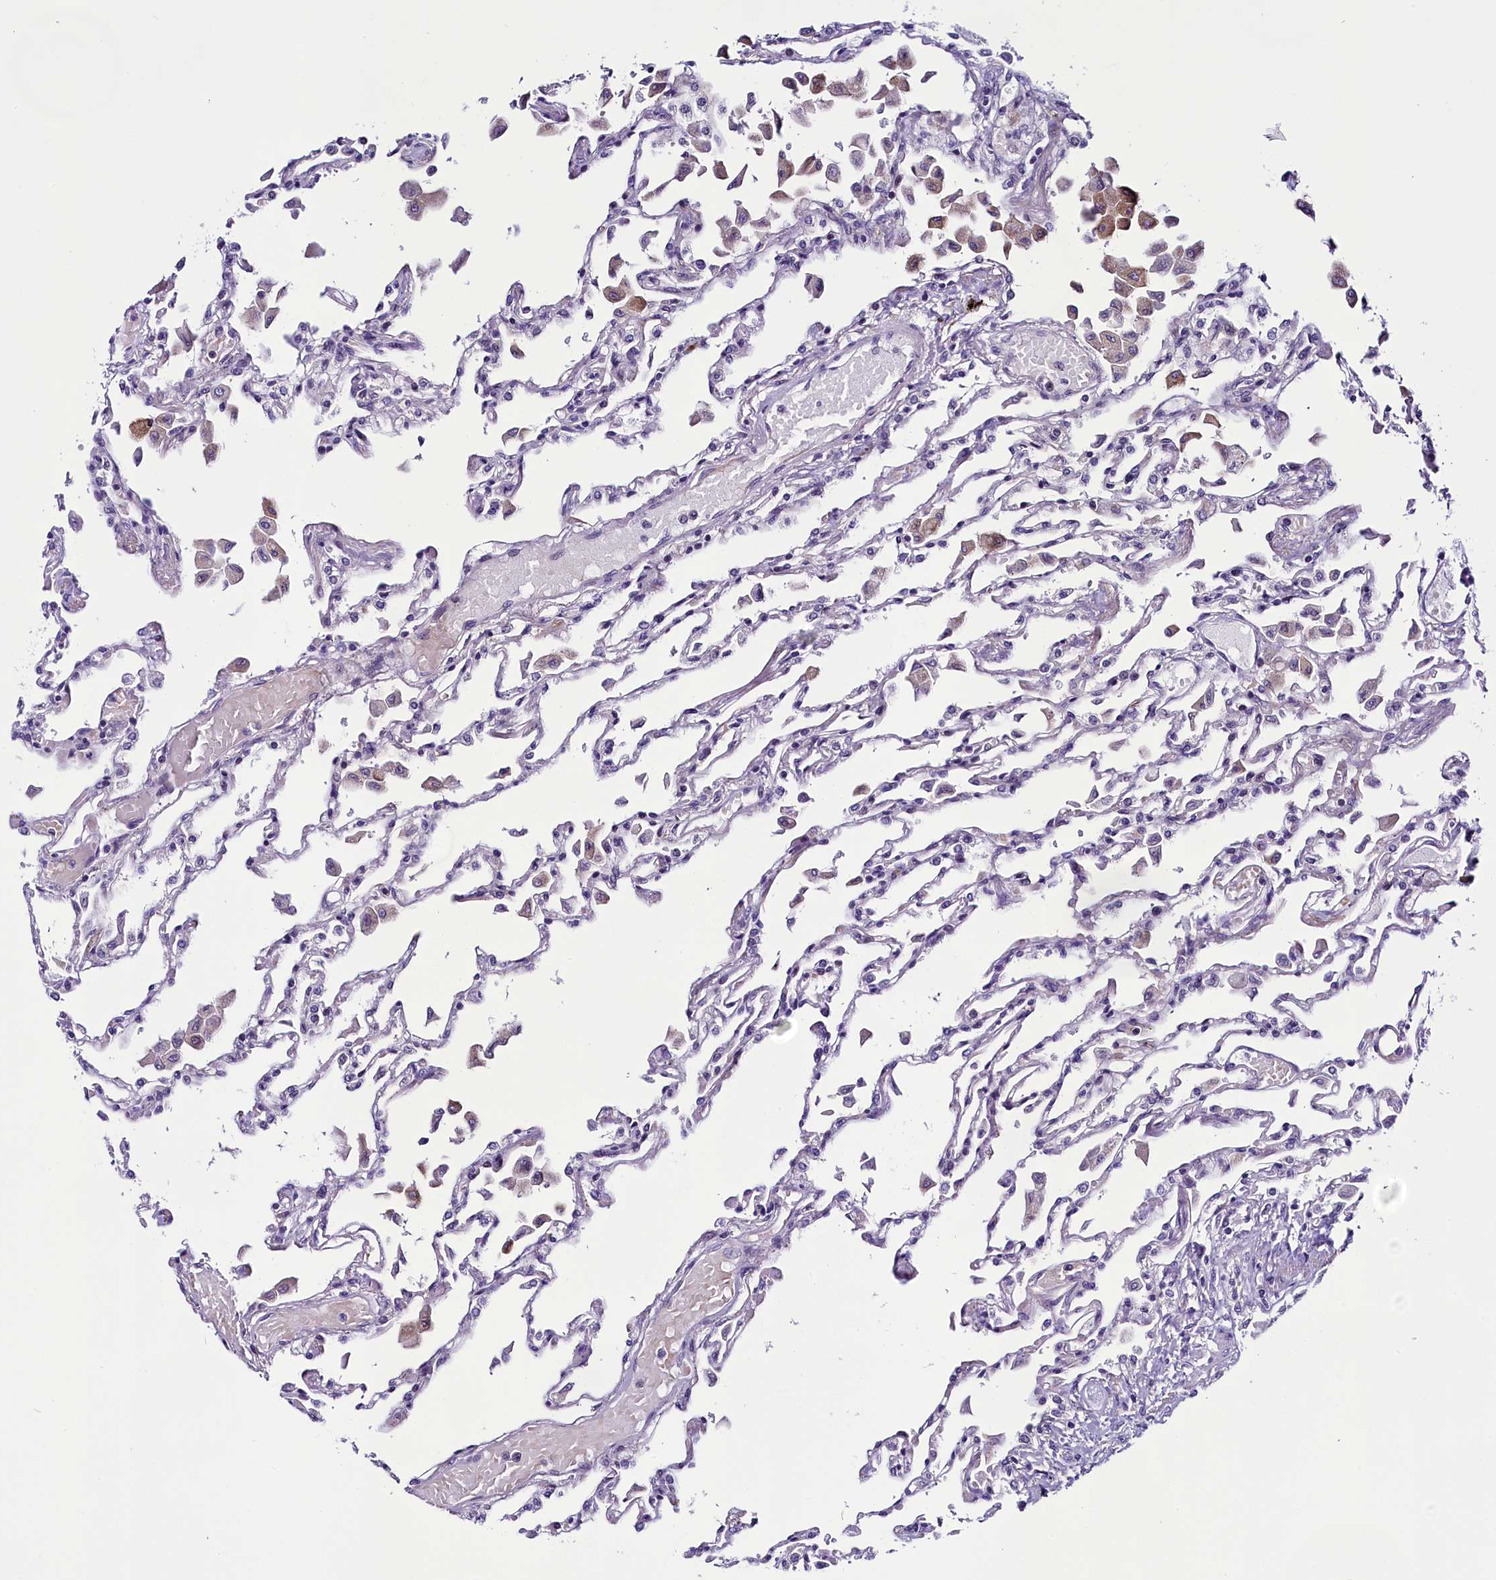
{"staining": {"intensity": "moderate", "quantity": "<25%", "location": "nuclear"}, "tissue": "lung", "cell_type": "Alveolar cells", "image_type": "normal", "snomed": [{"axis": "morphology", "description": "Normal tissue, NOS"}, {"axis": "topography", "description": "Bronchus"}, {"axis": "topography", "description": "Lung"}], "caption": "This image displays benign lung stained with immunohistochemistry (IHC) to label a protein in brown. The nuclear of alveolar cells show moderate positivity for the protein. Nuclei are counter-stained blue.", "gene": "CCDC106", "patient": {"sex": "female", "age": 49}}